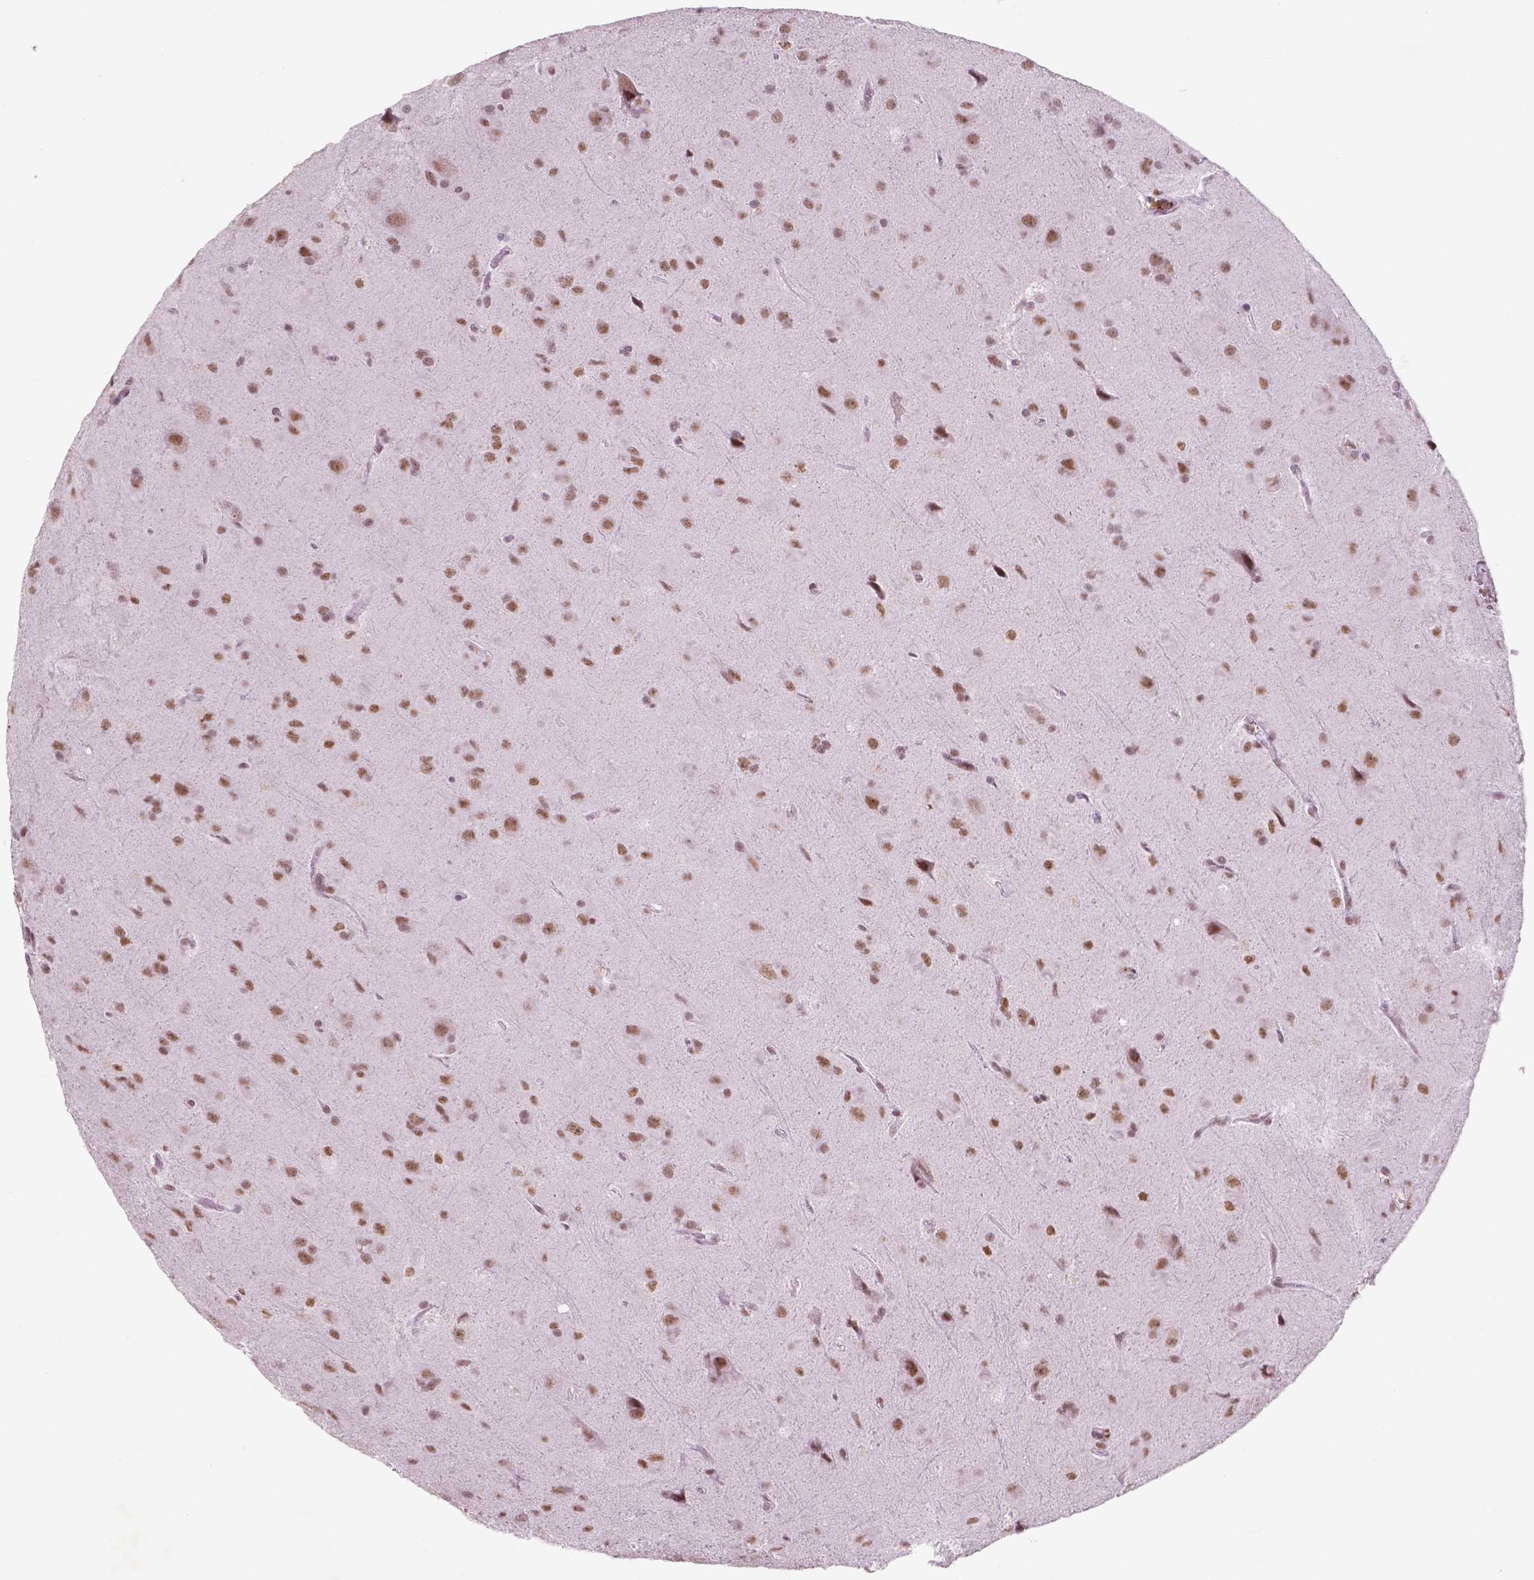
{"staining": {"intensity": "moderate", "quantity": ">75%", "location": "nuclear"}, "tissue": "glioma", "cell_type": "Tumor cells", "image_type": "cancer", "snomed": [{"axis": "morphology", "description": "Glioma, malignant, Low grade"}, {"axis": "topography", "description": "Brain"}], "caption": "Protein staining of glioma tissue displays moderate nuclear staining in about >75% of tumor cells. (brown staining indicates protein expression, while blue staining denotes nuclei).", "gene": "CTR9", "patient": {"sex": "male", "age": 58}}